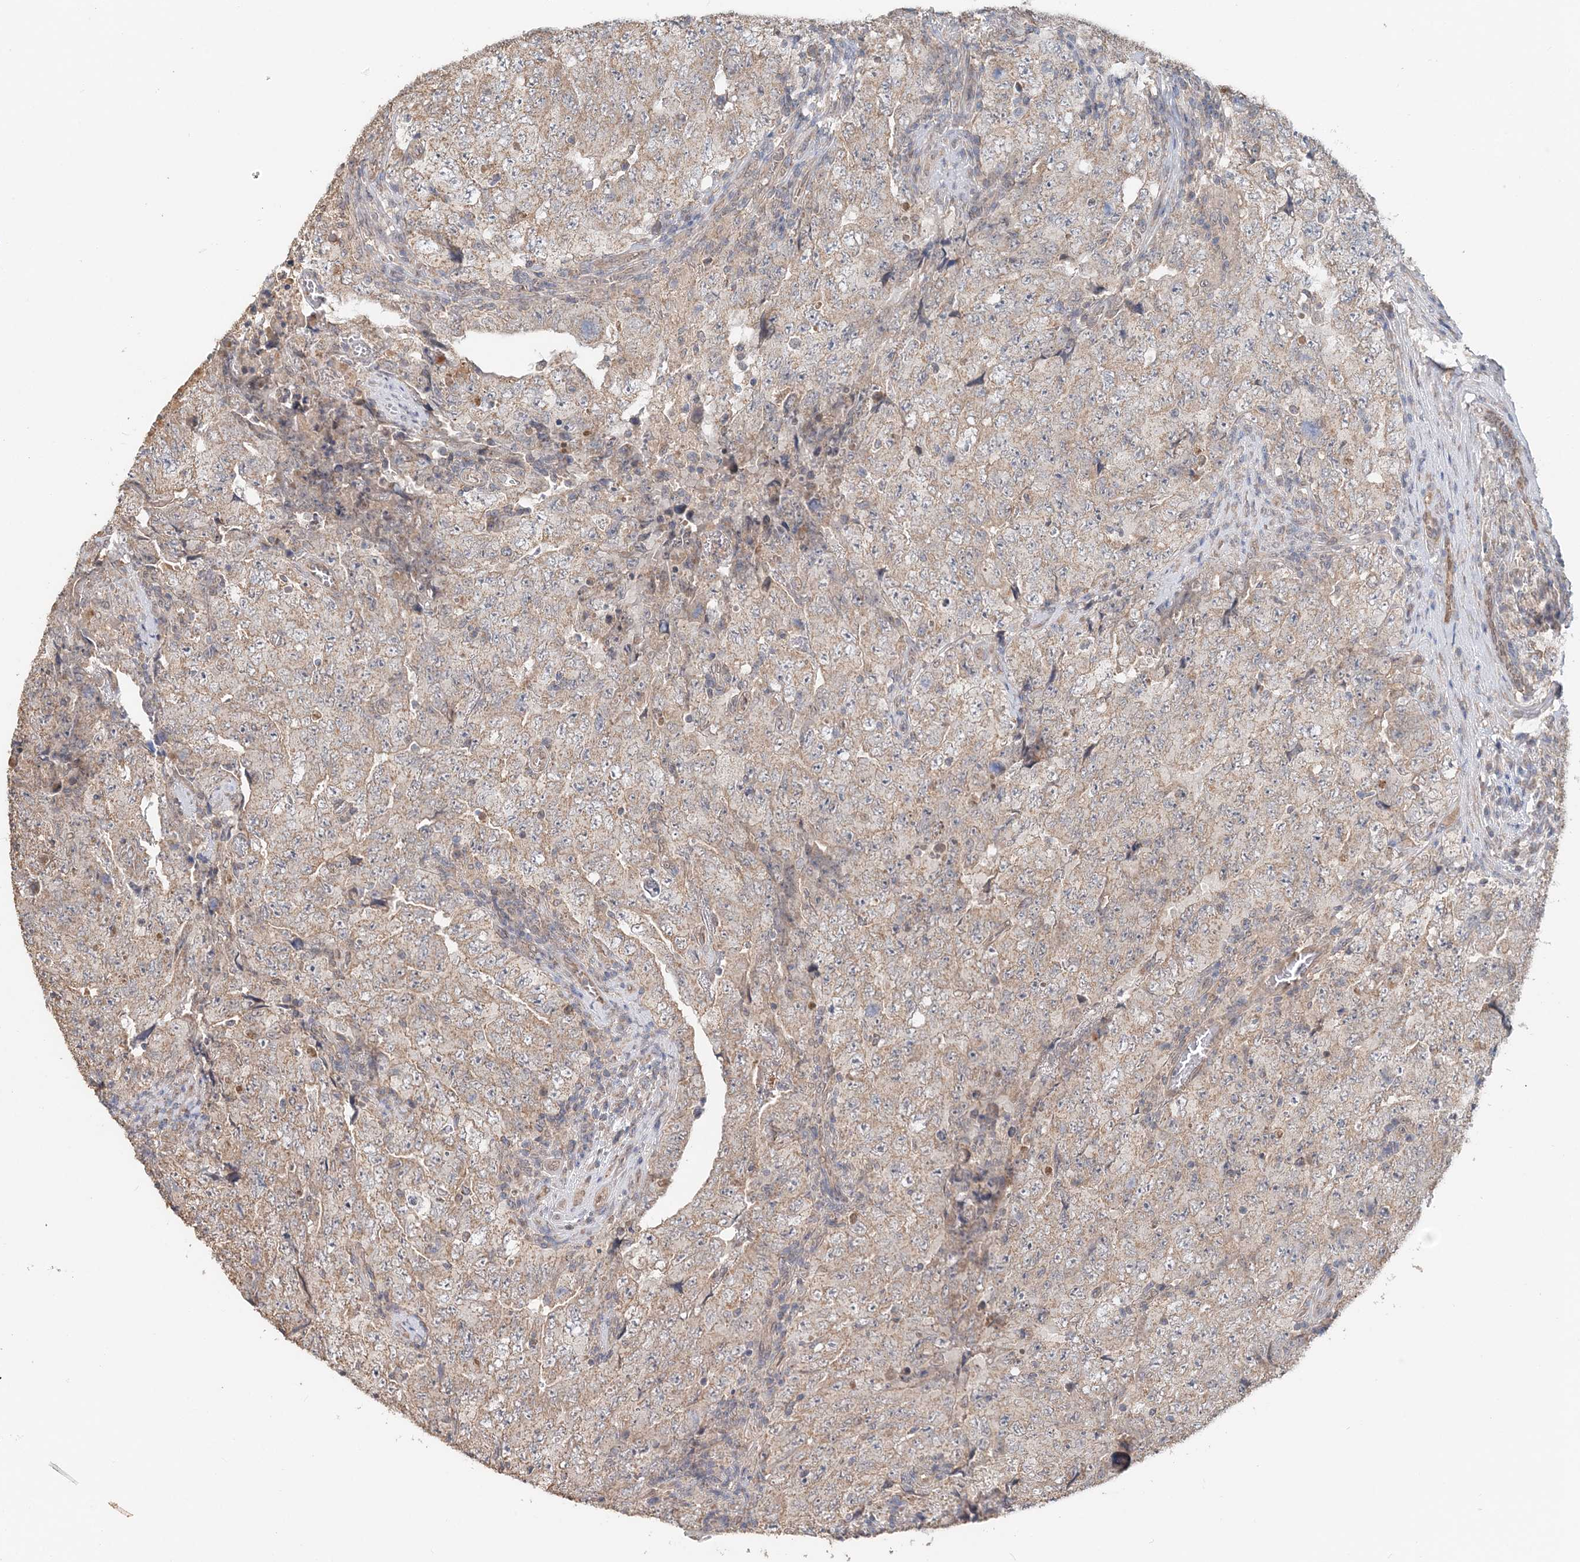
{"staining": {"intensity": "weak", "quantity": ">75%", "location": "cytoplasmic/membranous"}, "tissue": "testis cancer", "cell_type": "Tumor cells", "image_type": "cancer", "snomed": [{"axis": "morphology", "description": "Carcinoma, Embryonal, NOS"}, {"axis": "topography", "description": "Testis"}], "caption": "The micrograph reveals staining of embryonal carcinoma (testis), revealing weak cytoplasmic/membranous protein staining (brown color) within tumor cells.", "gene": "FBXO38", "patient": {"sex": "male", "age": 26}}